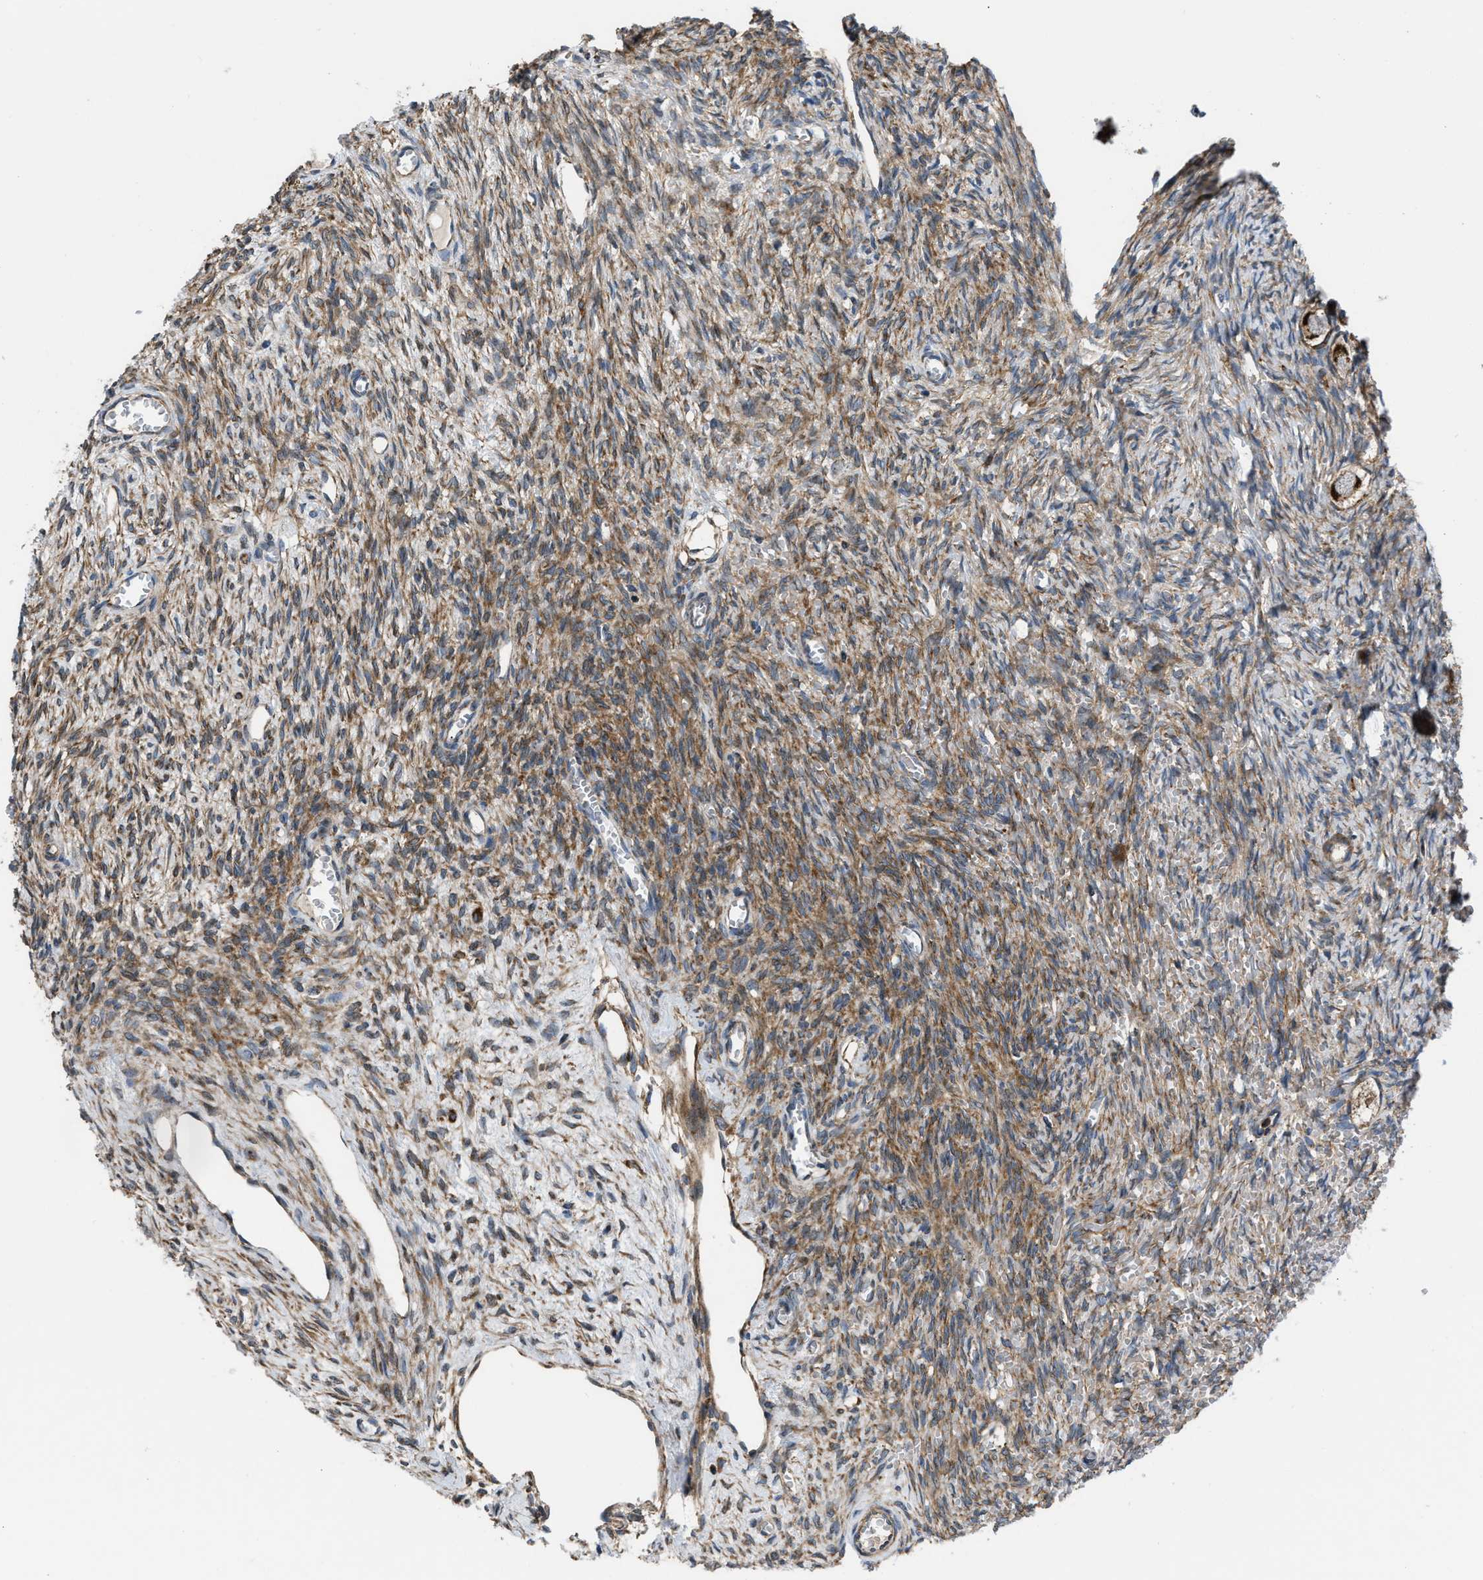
{"staining": {"intensity": "moderate", "quantity": ">75%", "location": "cytoplasmic/membranous"}, "tissue": "ovary", "cell_type": "Ovarian stroma cells", "image_type": "normal", "snomed": [{"axis": "morphology", "description": "Normal tissue, NOS"}, {"axis": "topography", "description": "Ovary"}], "caption": "Ovary stained for a protein (brown) reveals moderate cytoplasmic/membranous positive staining in about >75% of ovarian stroma cells.", "gene": "OPTN", "patient": {"sex": "female", "age": 27}}